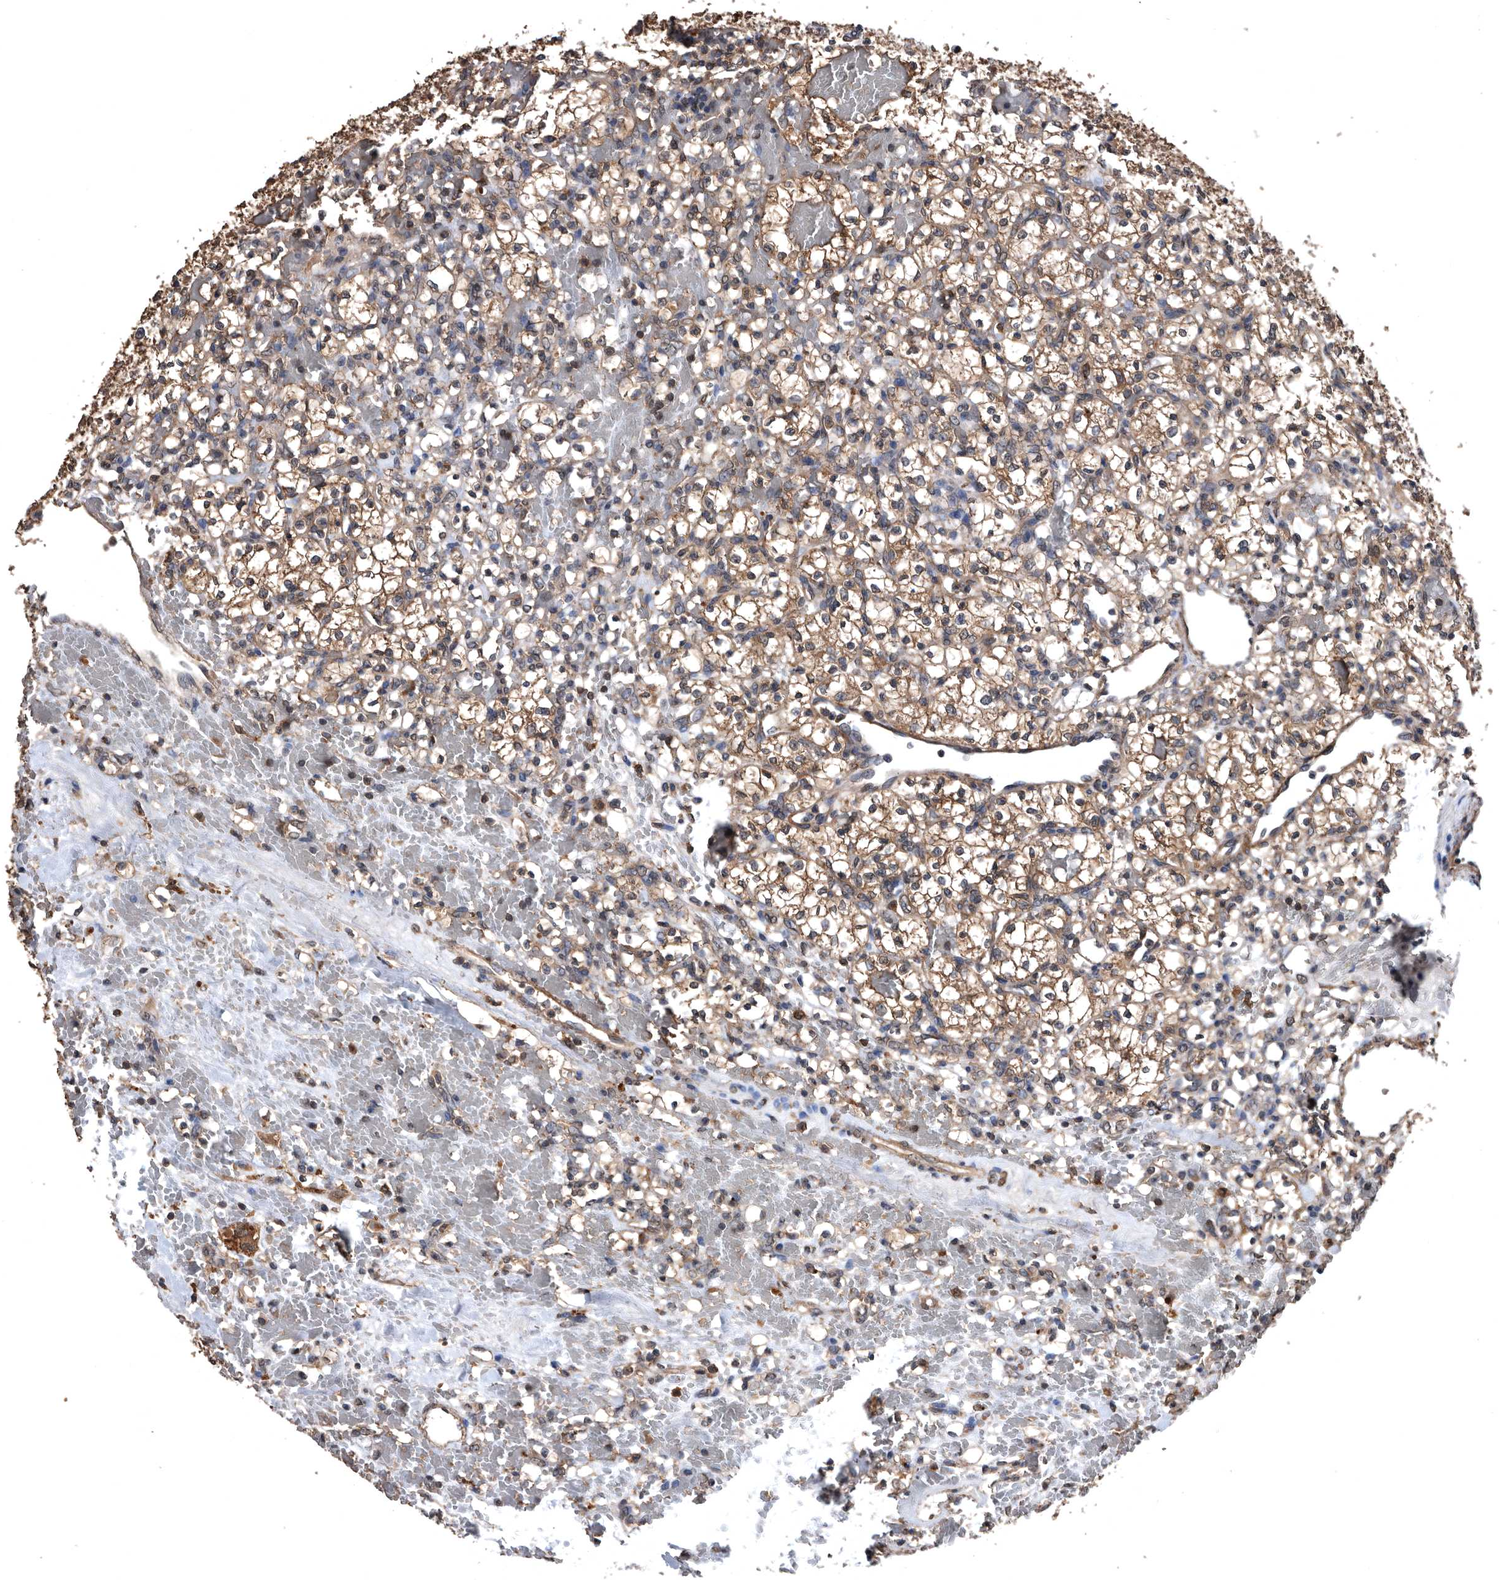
{"staining": {"intensity": "moderate", "quantity": ">75%", "location": "cytoplasmic/membranous"}, "tissue": "renal cancer", "cell_type": "Tumor cells", "image_type": "cancer", "snomed": [{"axis": "morphology", "description": "Adenocarcinoma, NOS"}, {"axis": "topography", "description": "Kidney"}], "caption": "This image displays immunohistochemistry (IHC) staining of adenocarcinoma (renal), with medium moderate cytoplasmic/membranous positivity in approximately >75% of tumor cells.", "gene": "NRBP1", "patient": {"sex": "female", "age": 60}}